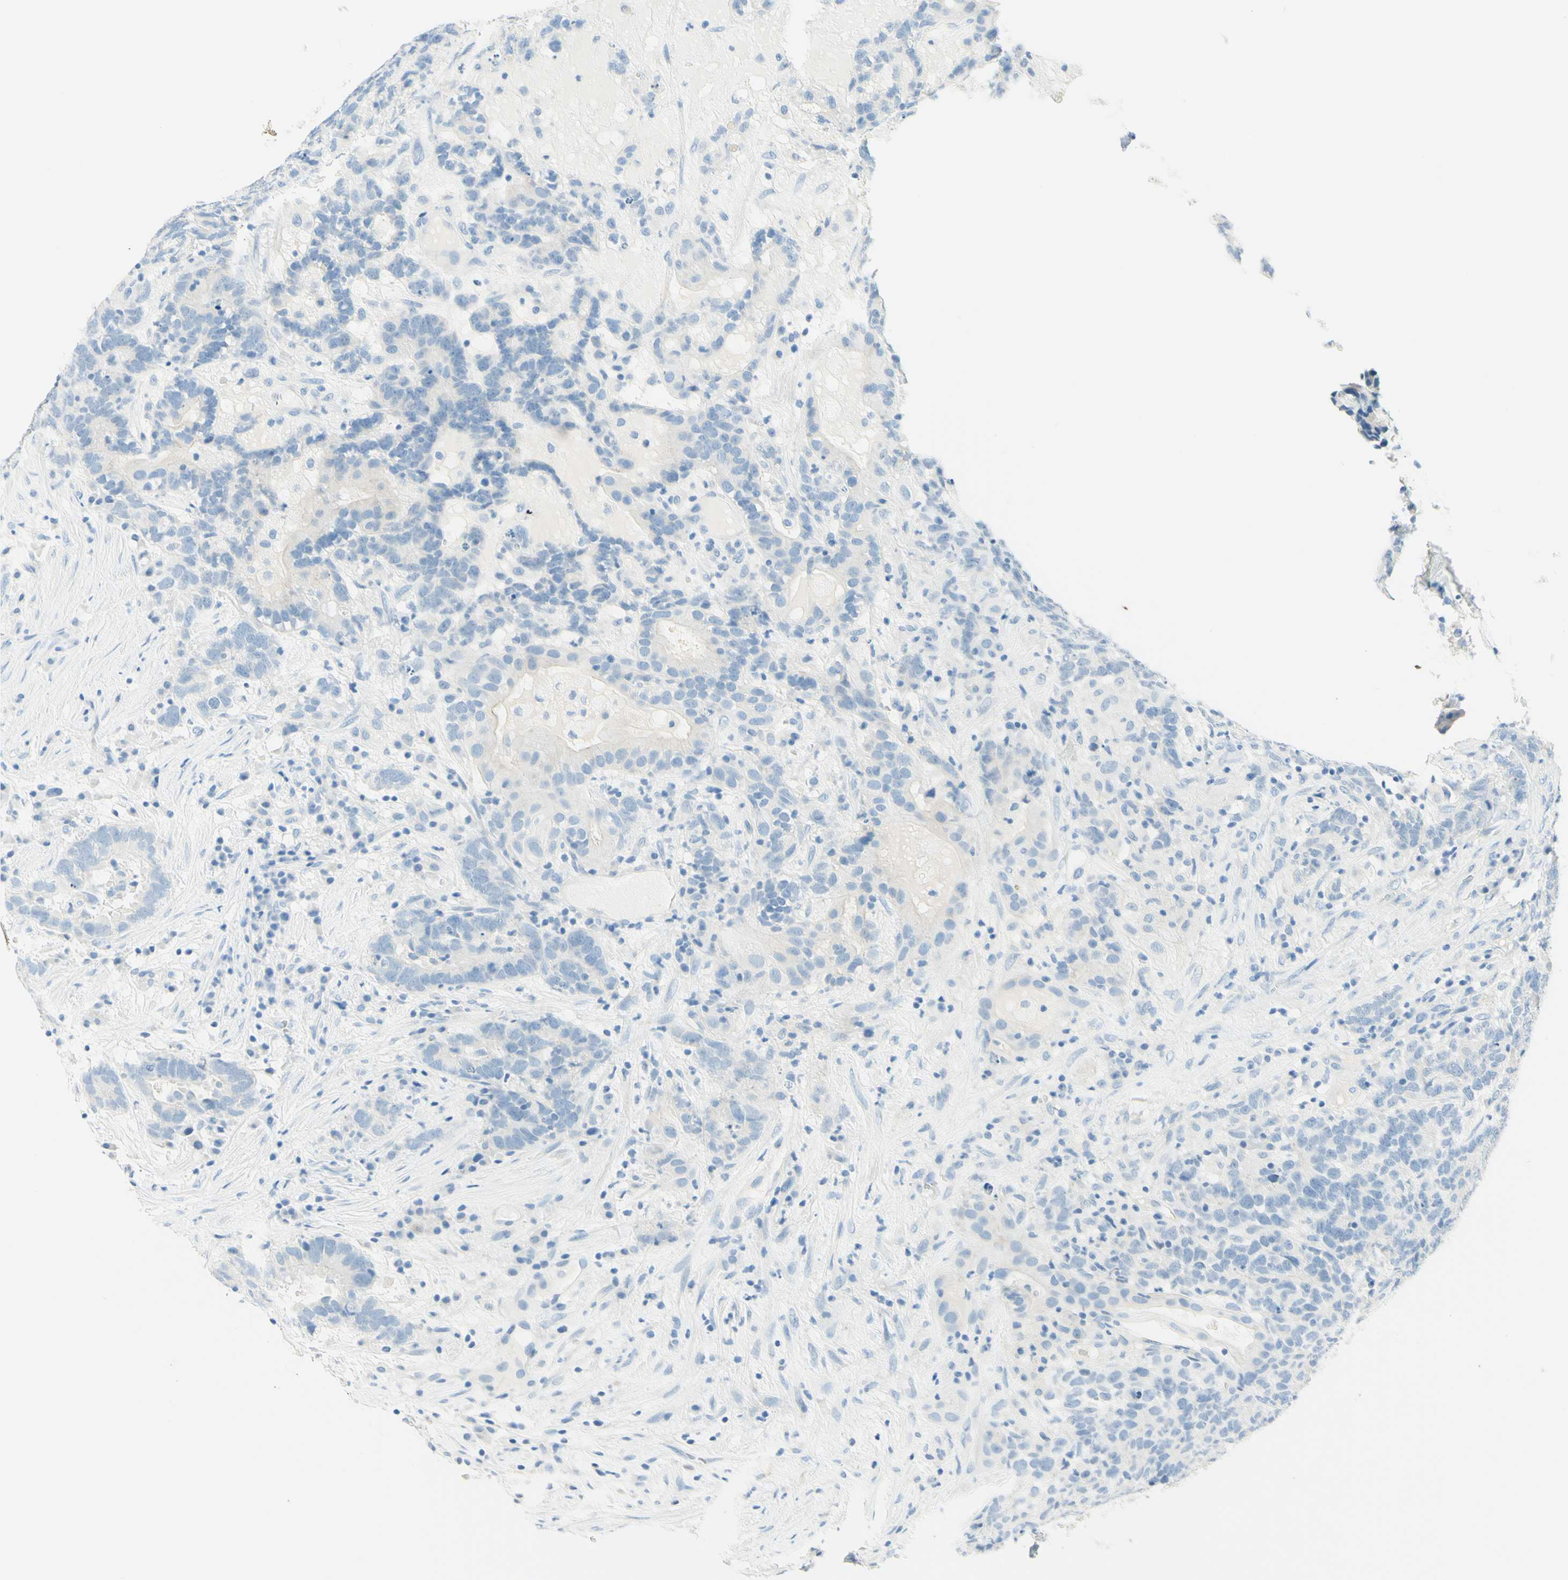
{"staining": {"intensity": "negative", "quantity": "none", "location": "none"}, "tissue": "testis cancer", "cell_type": "Tumor cells", "image_type": "cancer", "snomed": [{"axis": "morphology", "description": "Carcinoma, Embryonal, NOS"}, {"axis": "topography", "description": "Testis"}], "caption": "Immunohistochemistry photomicrograph of neoplastic tissue: testis cancer (embryonal carcinoma) stained with DAB (3,3'-diaminobenzidine) demonstrates no significant protein staining in tumor cells. (DAB immunohistochemistry (IHC) with hematoxylin counter stain).", "gene": "TMEM132D", "patient": {"sex": "male", "age": 26}}